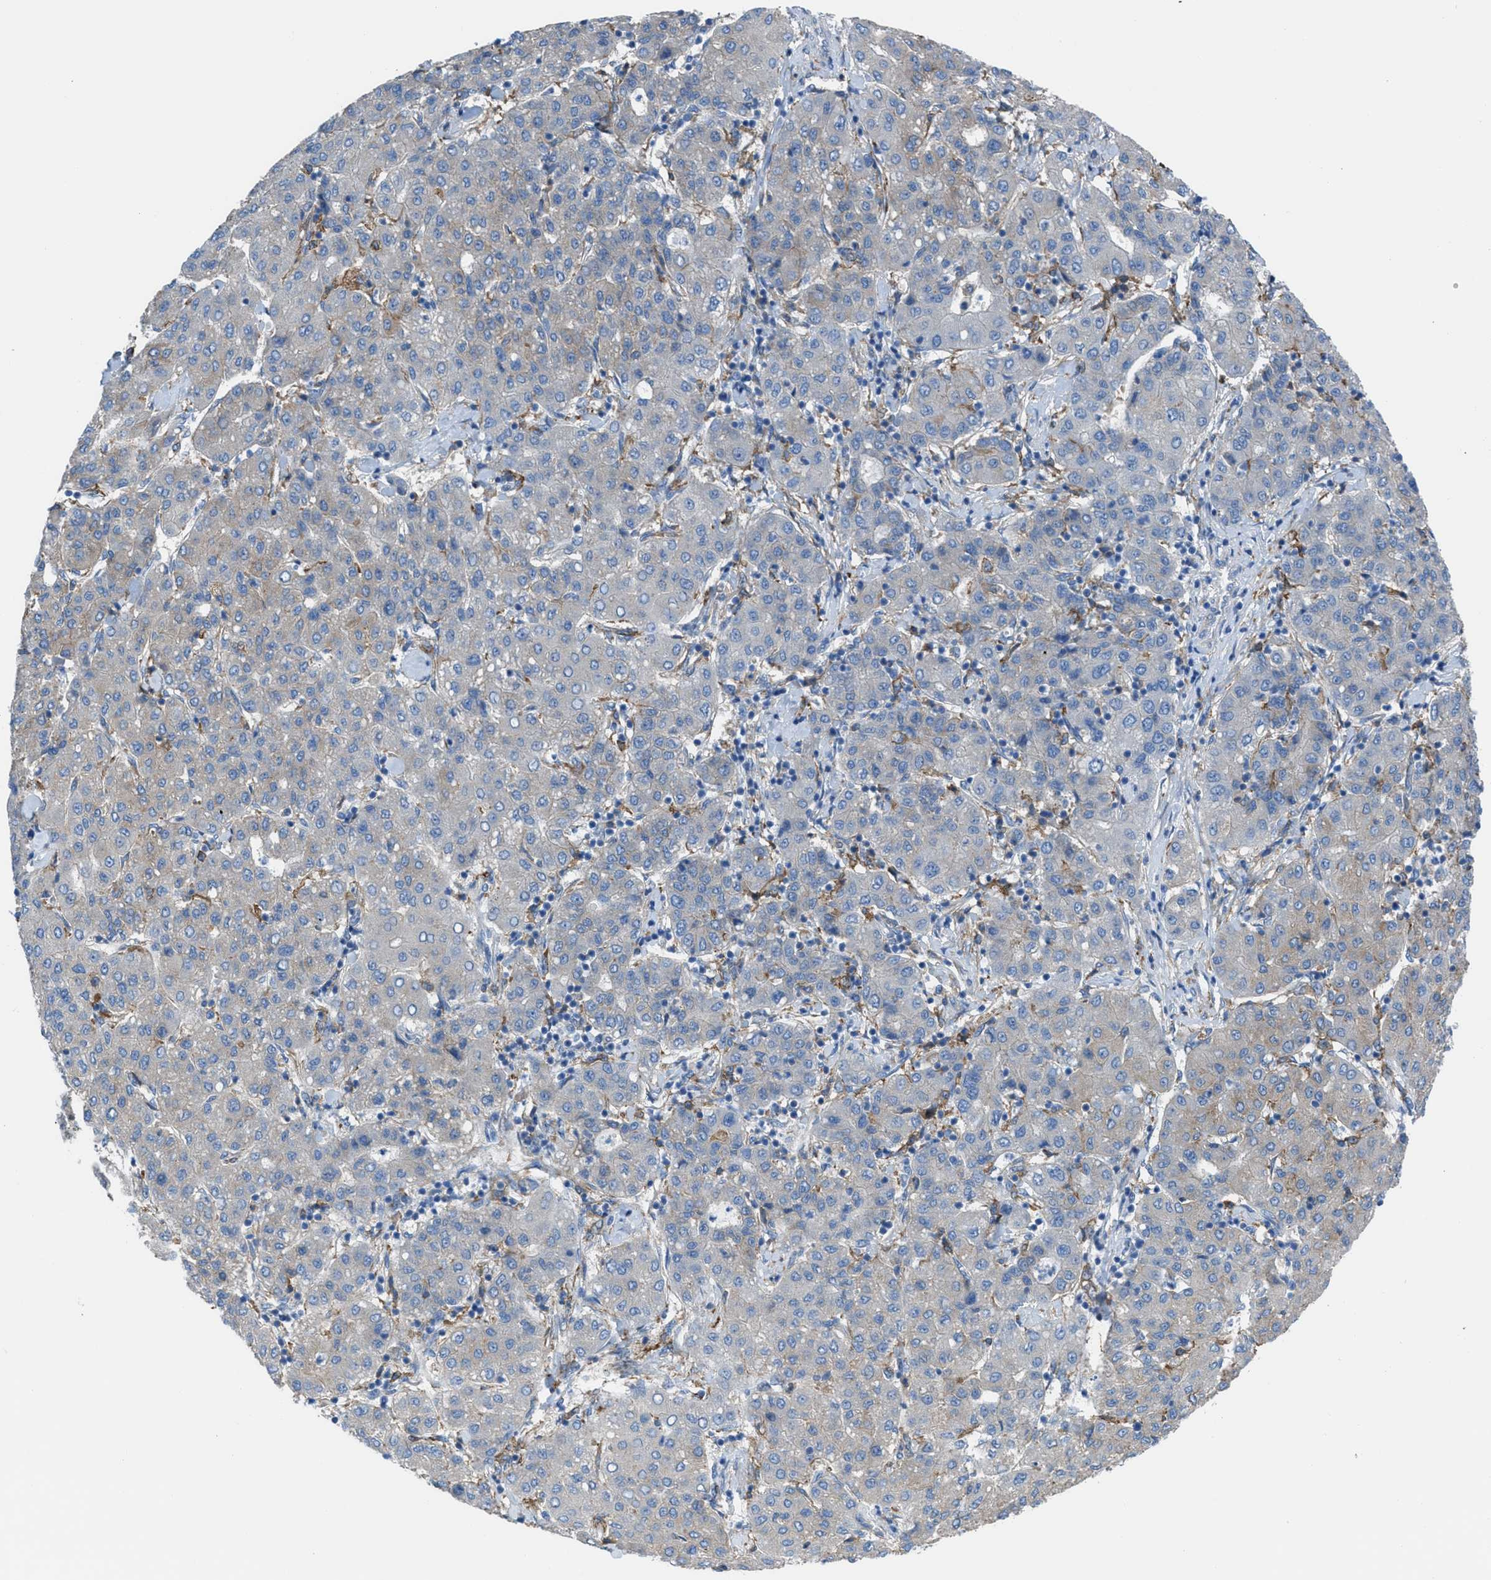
{"staining": {"intensity": "negative", "quantity": "none", "location": "none"}, "tissue": "liver cancer", "cell_type": "Tumor cells", "image_type": "cancer", "snomed": [{"axis": "morphology", "description": "Carcinoma, Hepatocellular, NOS"}, {"axis": "topography", "description": "Liver"}], "caption": "This is an IHC micrograph of liver hepatocellular carcinoma. There is no expression in tumor cells.", "gene": "EGFR", "patient": {"sex": "male", "age": 65}}